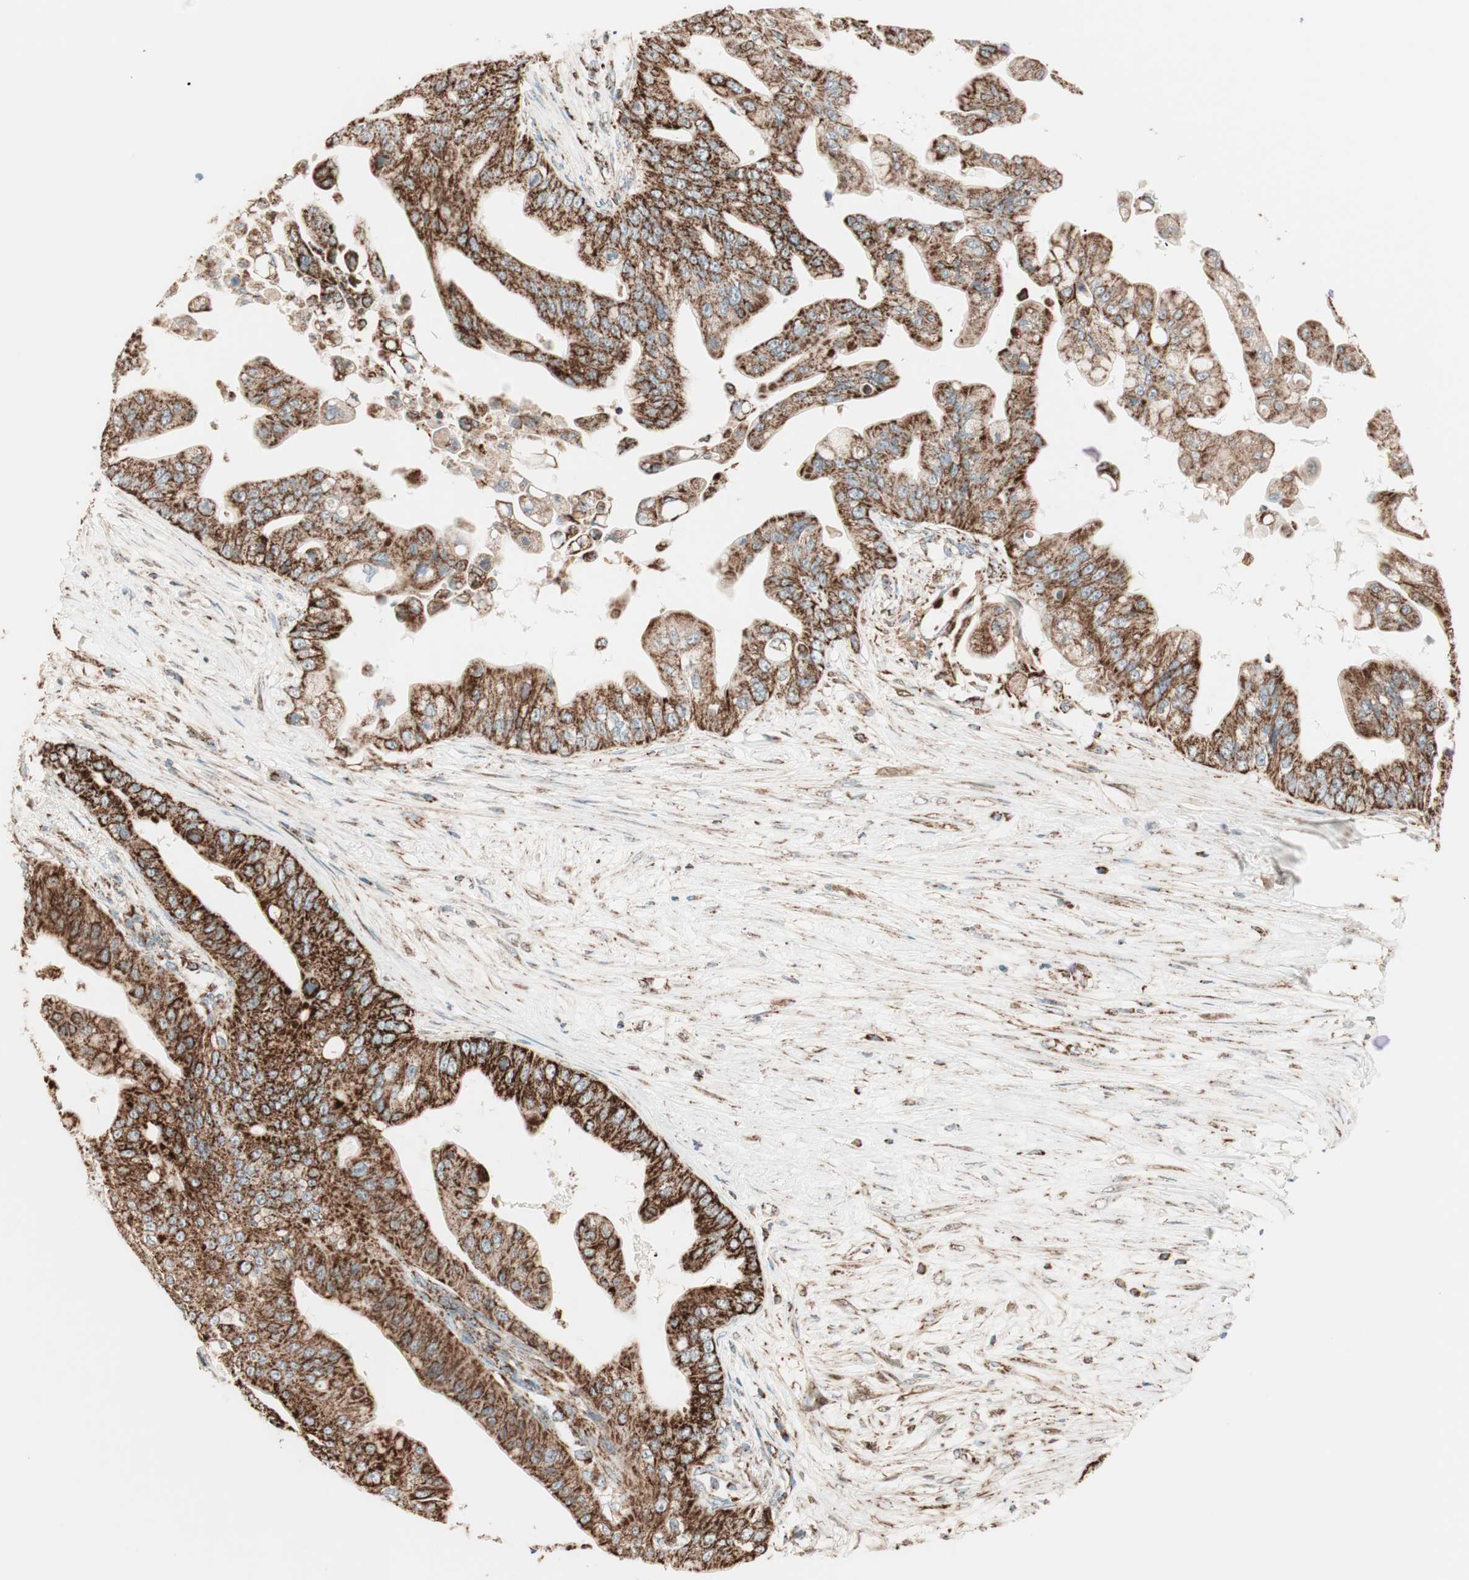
{"staining": {"intensity": "strong", "quantity": ">75%", "location": "cytoplasmic/membranous"}, "tissue": "pancreatic cancer", "cell_type": "Tumor cells", "image_type": "cancer", "snomed": [{"axis": "morphology", "description": "Adenocarcinoma, NOS"}, {"axis": "topography", "description": "Pancreas"}], "caption": "The photomicrograph demonstrates staining of pancreatic cancer, revealing strong cytoplasmic/membranous protein expression (brown color) within tumor cells. Immunohistochemistry (ihc) stains the protein in brown and the nuclei are stained blue.", "gene": "TOMM22", "patient": {"sex": "female", "age": 75}}